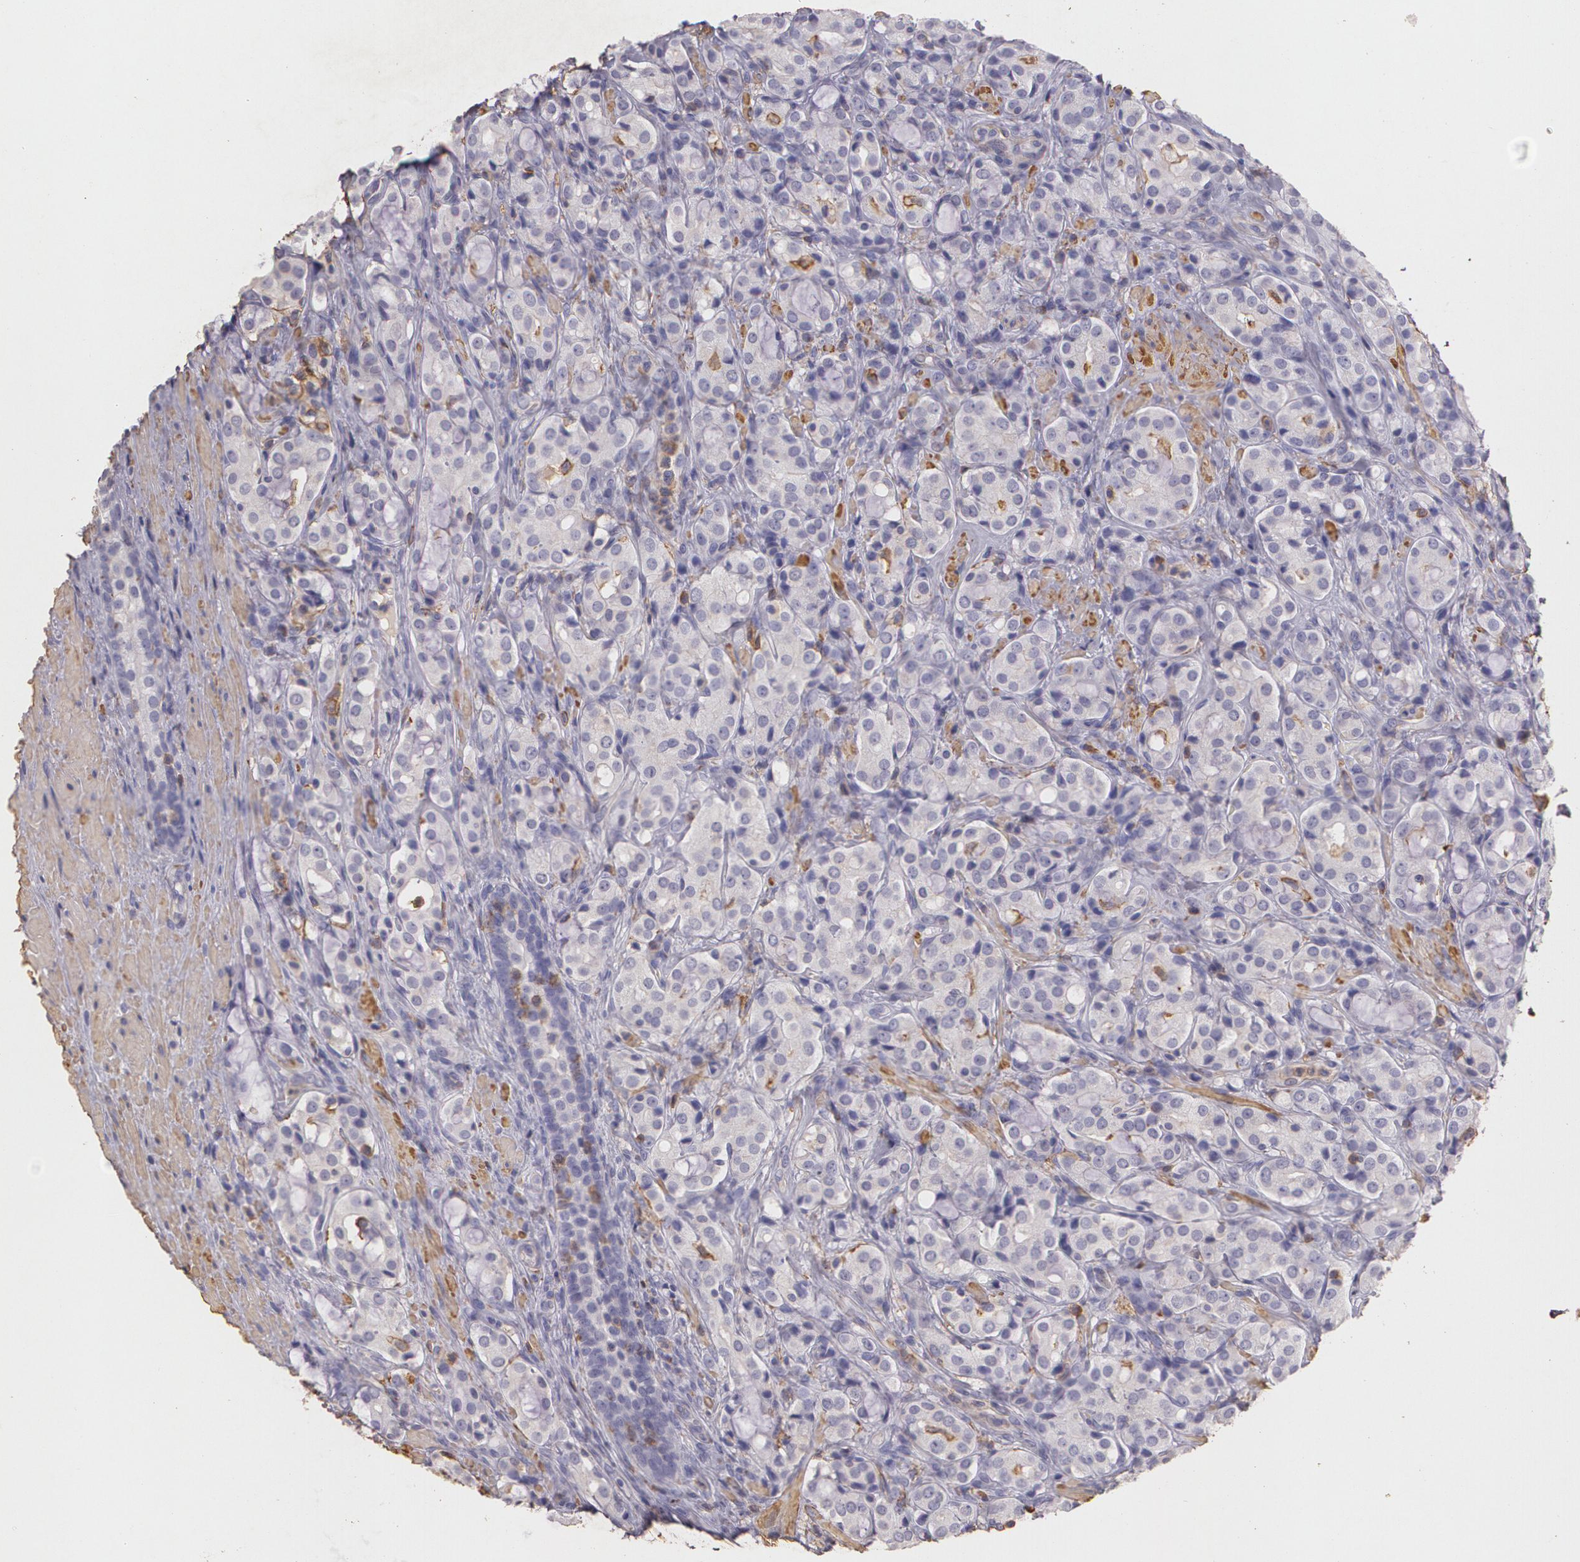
{"staining": {"intensity": "negative", "quantity": "none", "location": "none"}, "tissue": "prostate cancer", "cell_type": "Tumor cells", "image_type": "cancer", "snomed": [{"axis": "morphology", "description": "Adenocarcinoma, High grade"}, {"axis": "topography", "description": "Prostate"}], "caption": "Prostate cancer (adenocarcinoma (high-grade)) was stained to show a protein in brown. There is no significant staining in tumor cells. (Brightfield microscopy of DAB immunohistochemistry at high magnification).", "gene": "TGFBR1", "patient": {"sex": "male", "age": 72}}